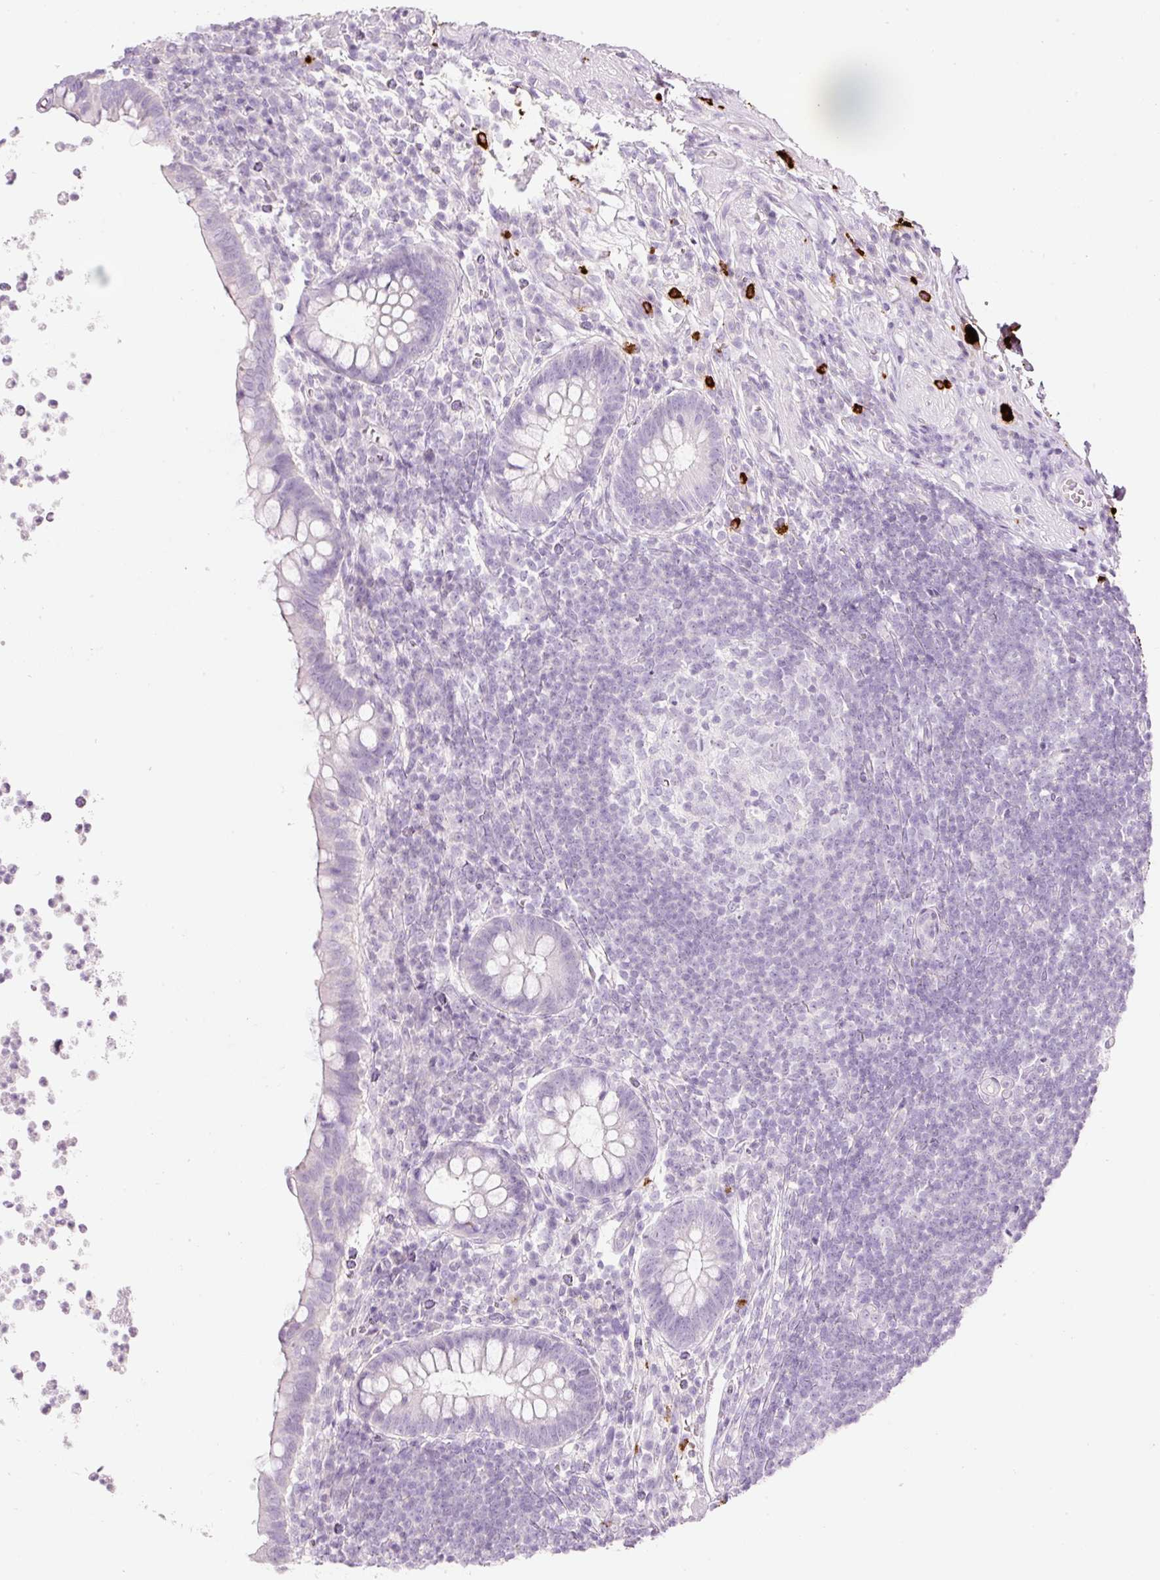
{"staining": {"intensity": "negative", "quantity": "none", "location": "none"}, "tissue": "appendix", "cell_type": "Glandular cells", "image_type": "normal", "snomed": [{"axis": "morphology", "description": "Normal tissue, NOS"}, {"axis": "topography", "description": "Appendix"}], "caption": "The image exhibits no staining of glandular cells in unremarkable appendix. (DAB IHC, high magnification).", "gene": "CMA1", "patient": {"sex": "female", "age": 56}}